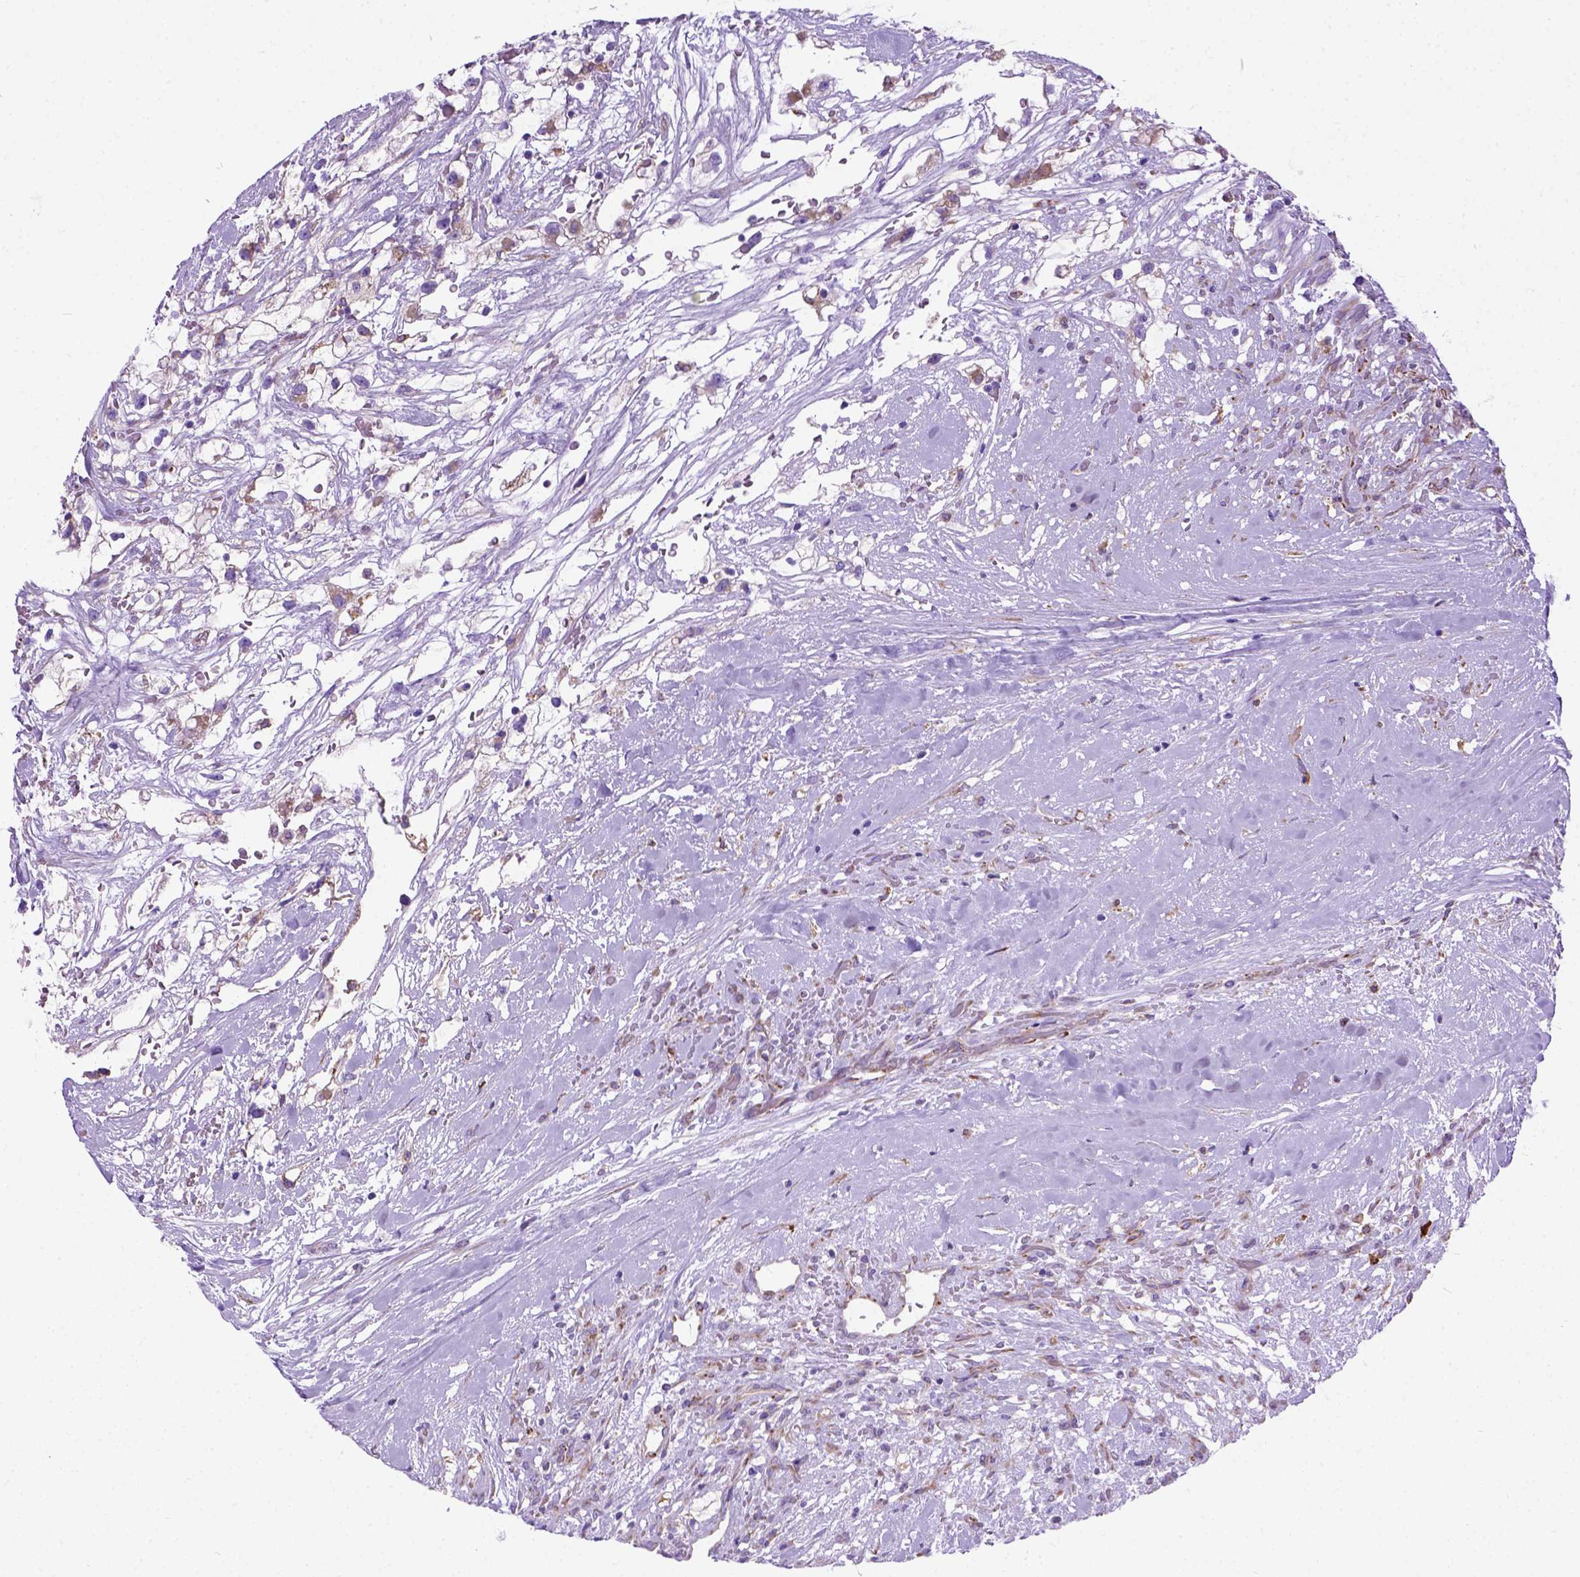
{"staining": {"intensity": "moderate", "quantity": ">75%", "location": "cytoplasmic/membranous"}, "tissue": "renal cancer", "cell_type": "Tumor cells", "image_type": "cancer", "snomed": [{"axis": "morphology", "description": "Adenocarcinoma, NOS"}, {"axis": "topography", "description": "Kidney"}], "caption": "The histopathology image demonstrates staining of renal cancer, revealing moderate cytoplasmic/membranous protein expression (brown color) within tumor cells.", "gene": "PLK4", "patient": {"sex": "male", "age": 59}}